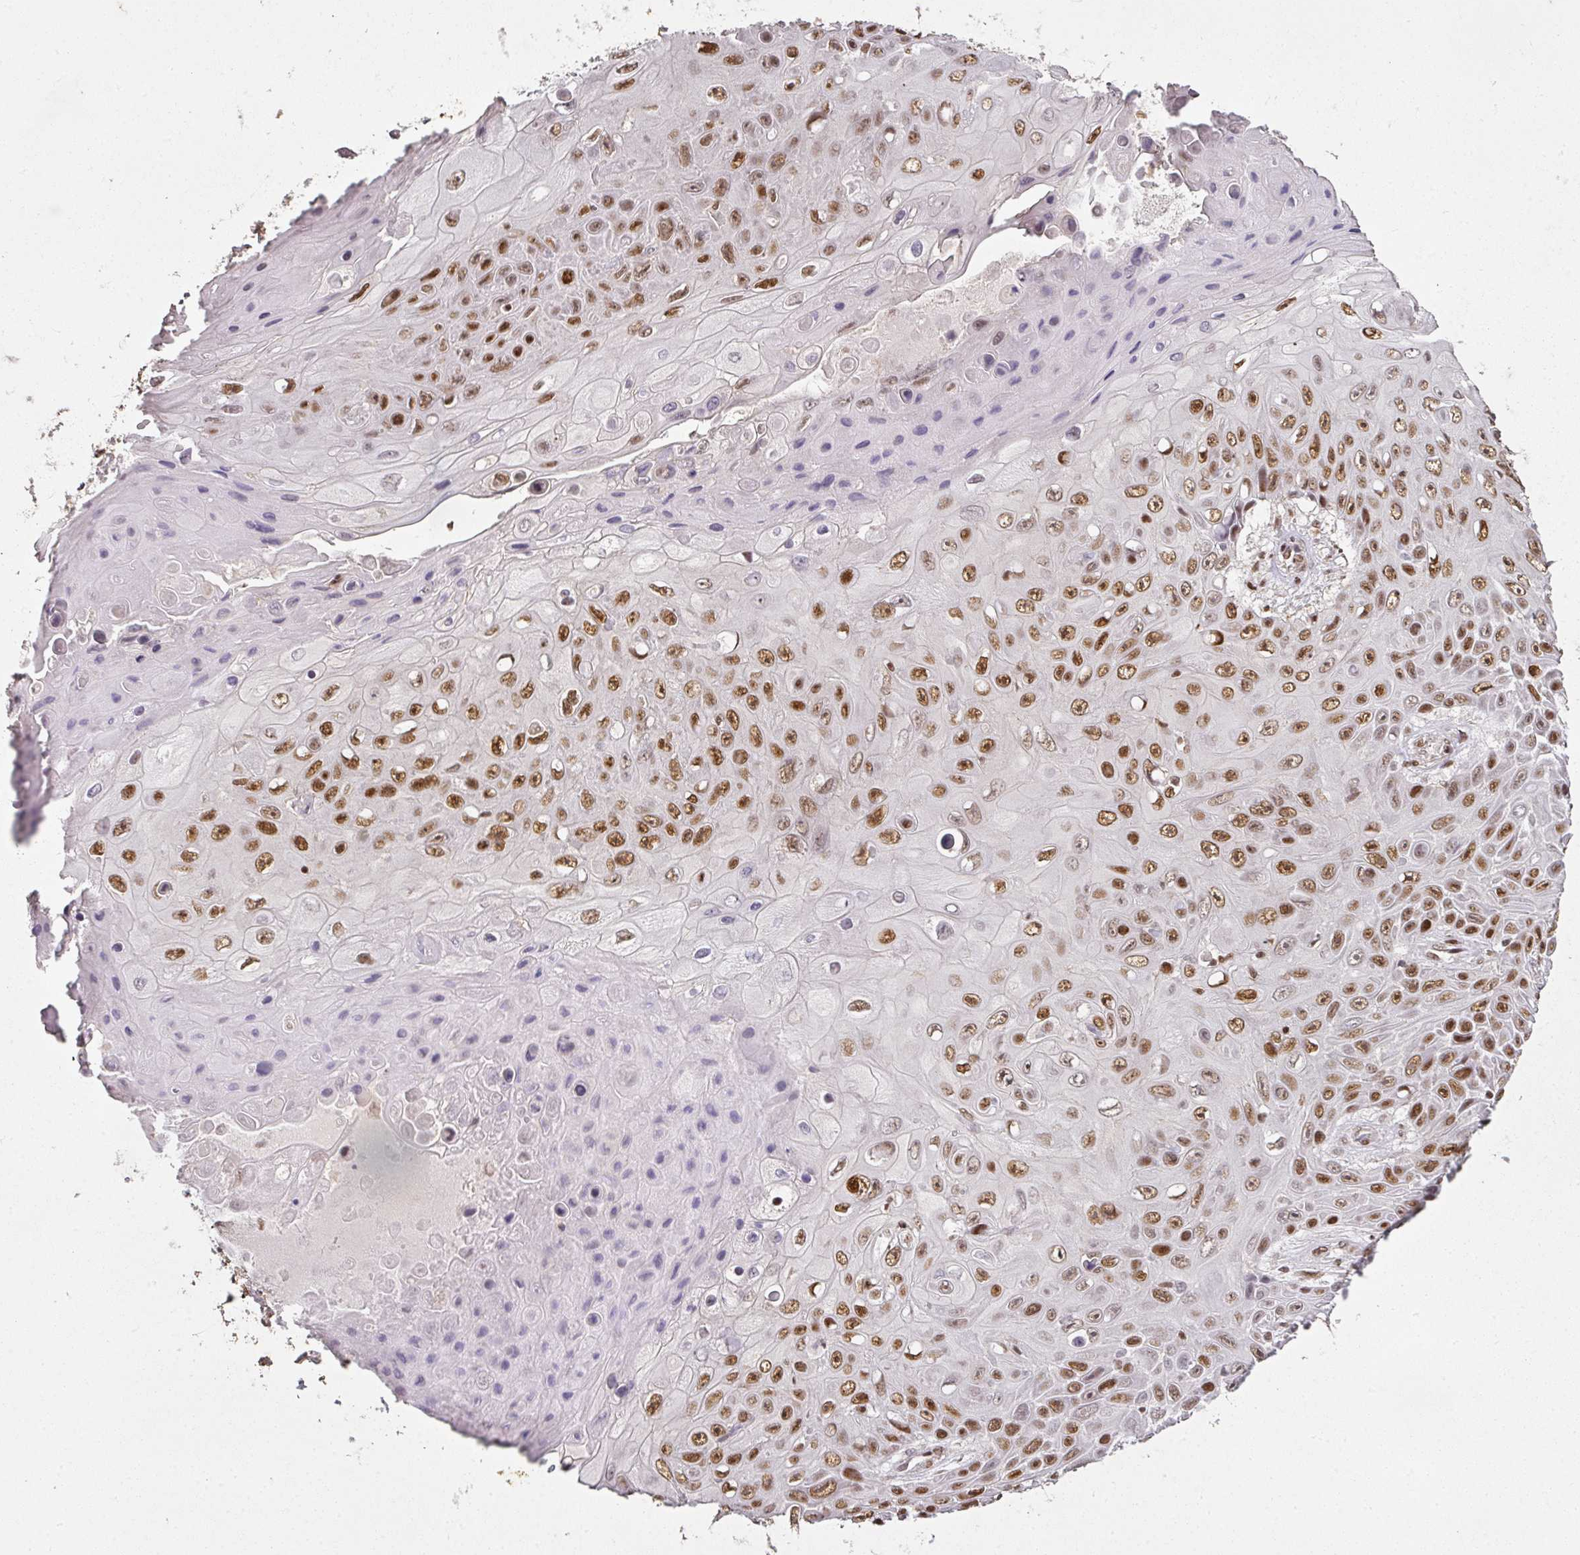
{"staining": {"intensity": "moderate", "quantity": ">75%", "location": "nuclear"}, "tissue": "skin cancer", "cell_type": "Tumor cells", "image_type": "cancer", "snomed": [{"axis": "morphology", "description": "Squamous cell carcinoma, NOS"}, {"axis": "topography", "description": "Skin"}], "caption": "This is a histology image of immunohistochemistry (IHC) staining of skin cancer (squamous cell carcinoma), which shows moderate positivity in the nuclear of tumor cells.", "gene": "GPRIN2", "patient": {"sex": "male", "age": 82}}